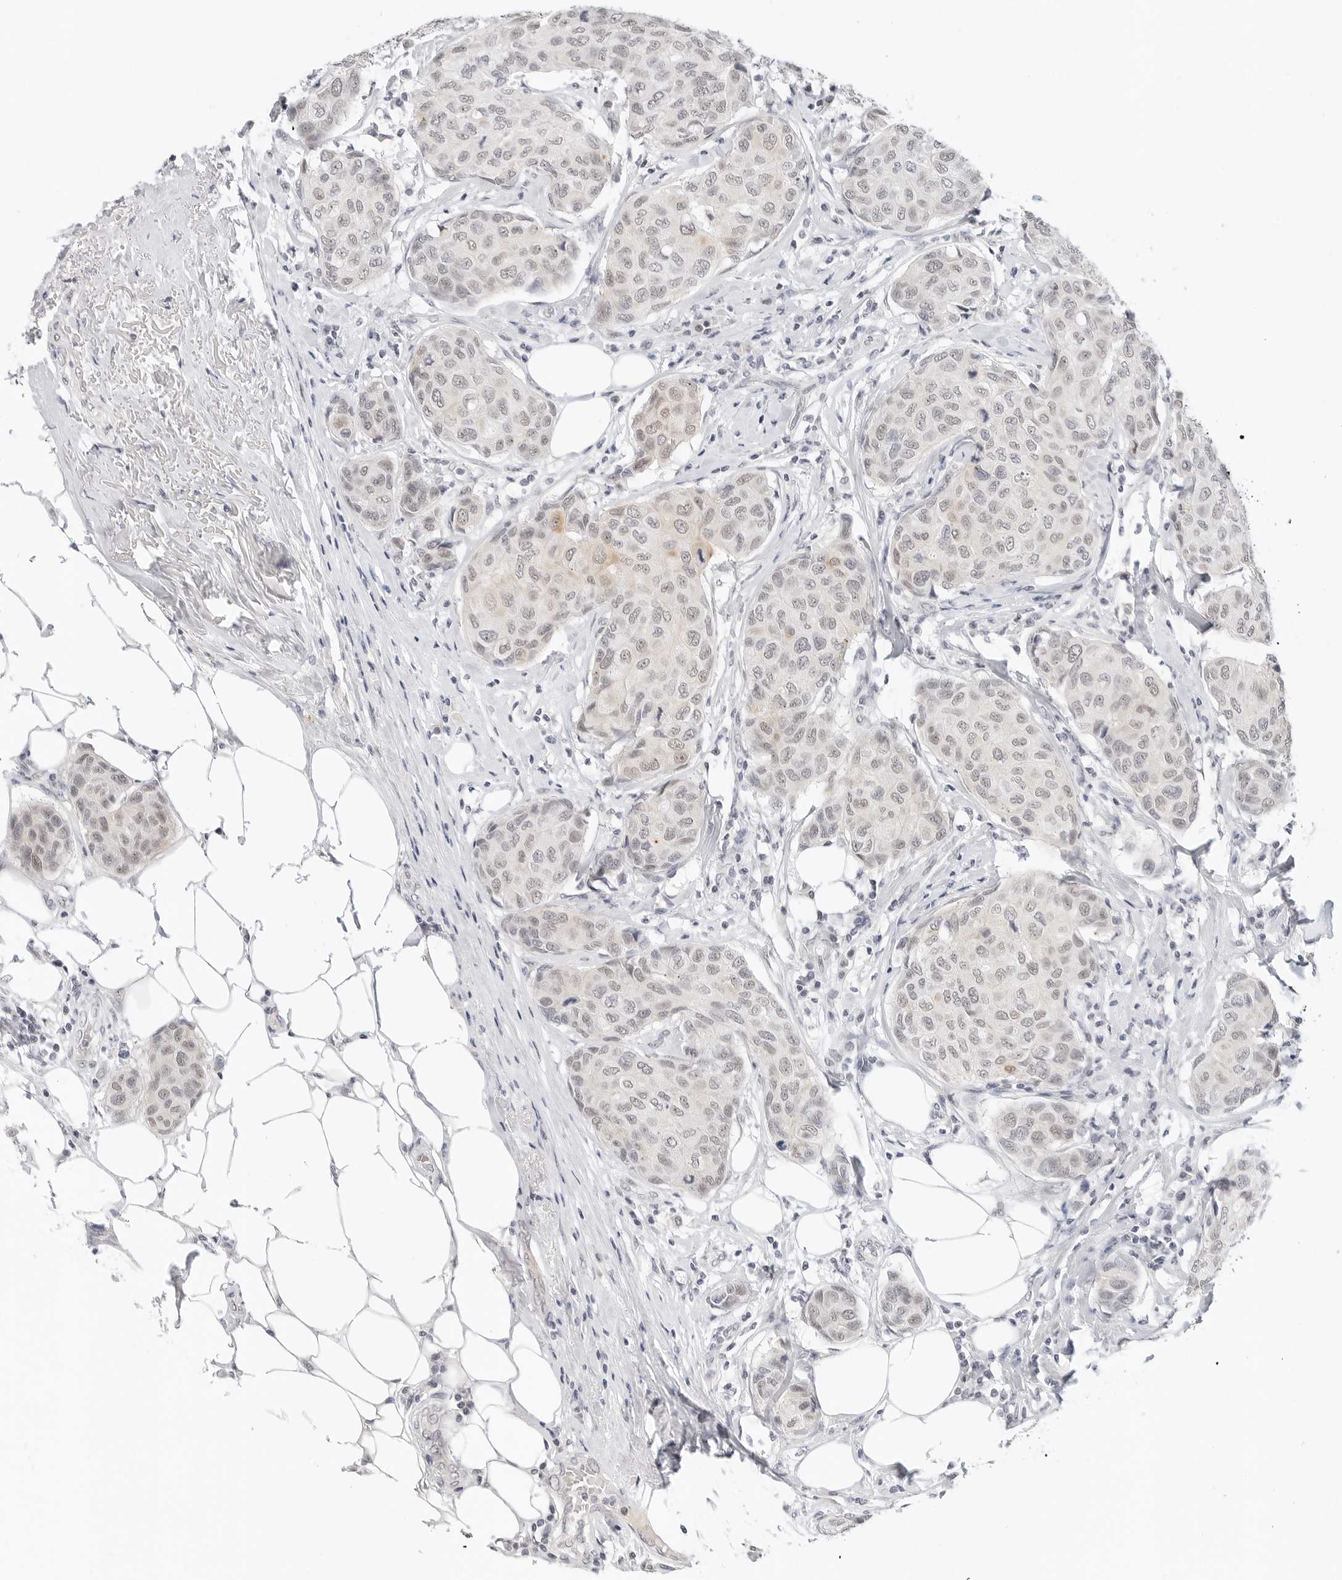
{"staining": {"intensity": "weak", "quantity": "<25%", "location": "cytoplasmic/membranous,nuclear"}, "tissue": "breast cancer", "cell_type": "Tumor cells", "image_type": "cancer", "snomed": [{"axis": "morphology", "description": "Duct carcinoma"}, {"axis": "topography", "description": "Breast"}], "caption": "High power microscopy micrograph of an immunohistochemistry photomicrograph of breast cancer (infiltrating ductal carcinoma), revealing no significant expression in tumor cells.", "gene": "TSEN2", "patient": {"sex": "female", "age": 80}}